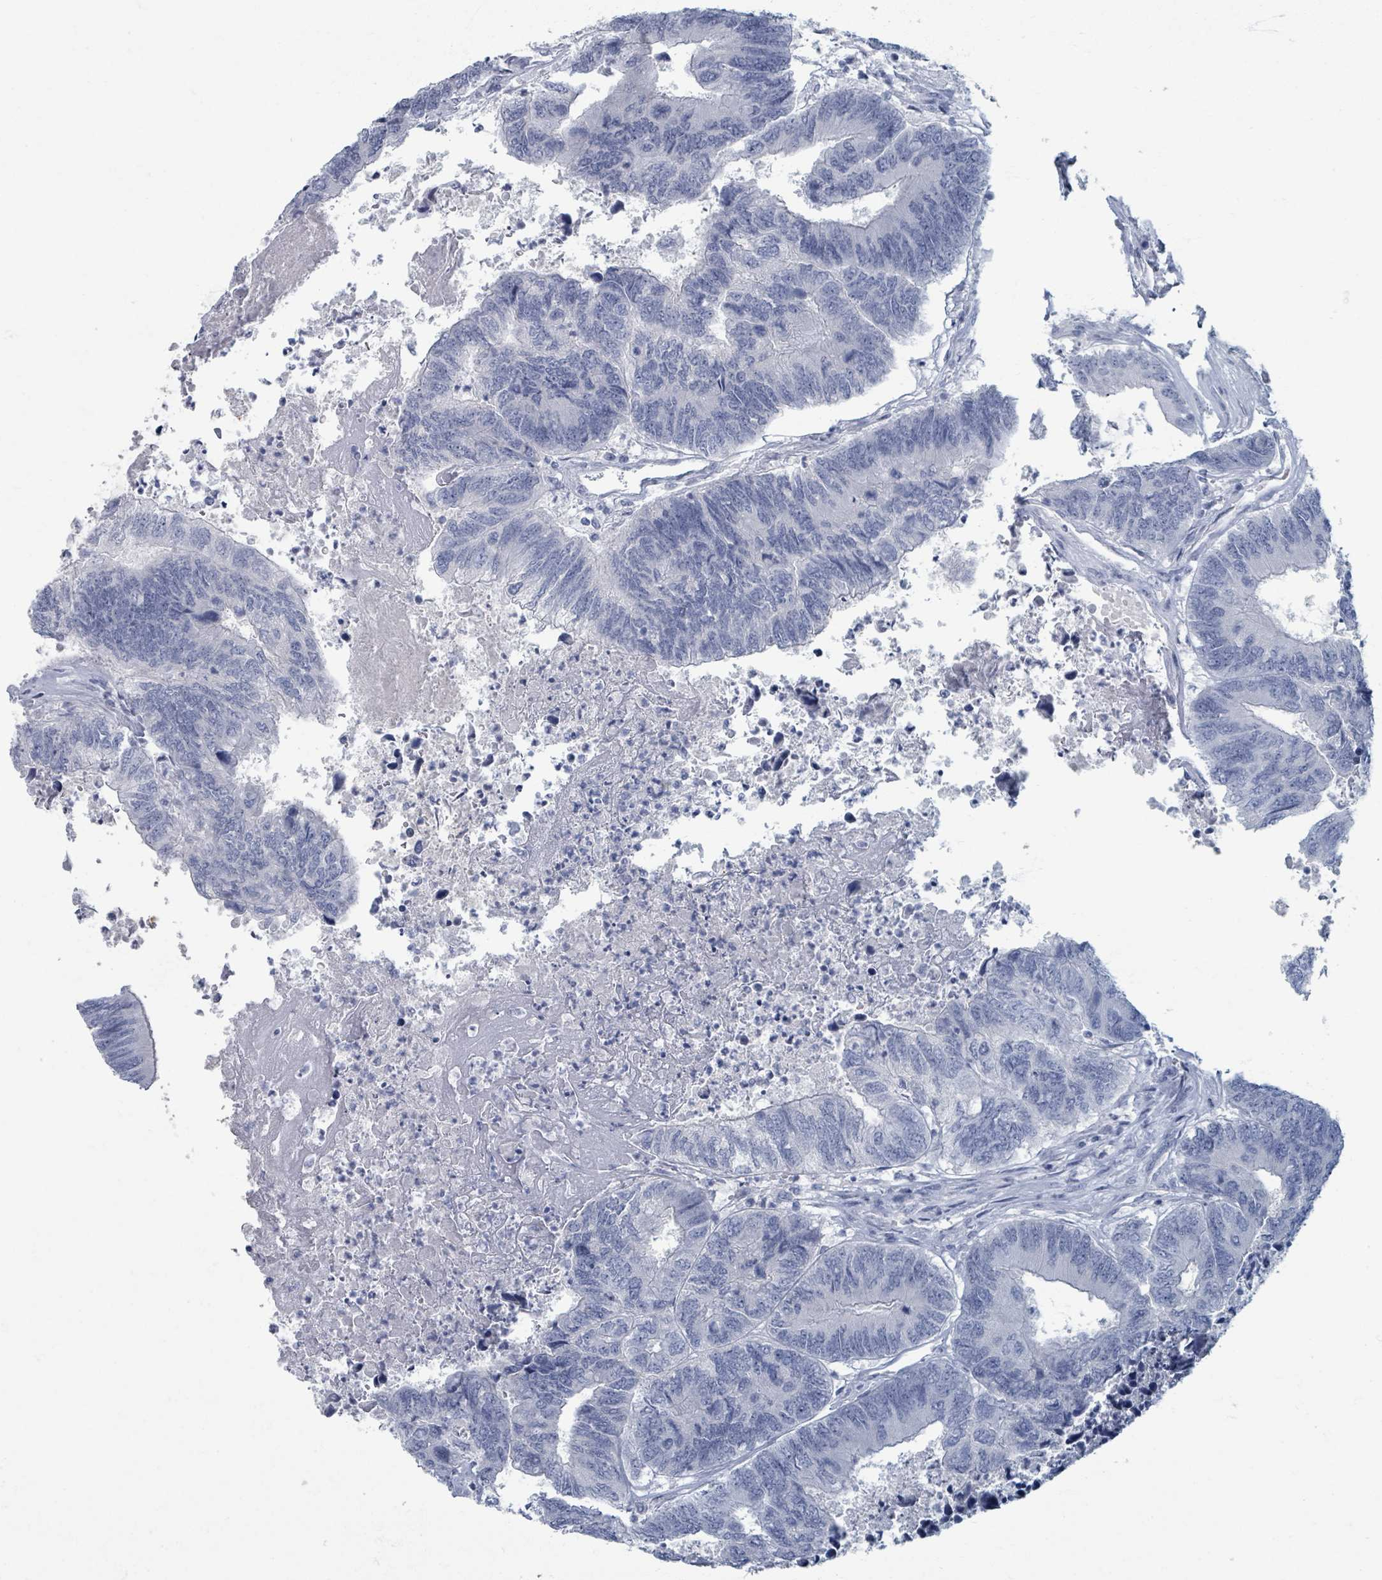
{"staining": {"intensity": "negative", "quantity": "none", "location": "none"}, "tissue": "colorectal cancer", "cell_type": "Tumor cells", "image_type": "cancer", "snomed": [{"axis": "morphology", "description": "Adenocarcinoma, NOS"}, {"axis": "topography", "description": "Colon"}], "caption": "Tumor cells show no significant staining in colorectal cancer.", "gene": "TAS2R1", "patient": {"sex": "female", "age": 67}}